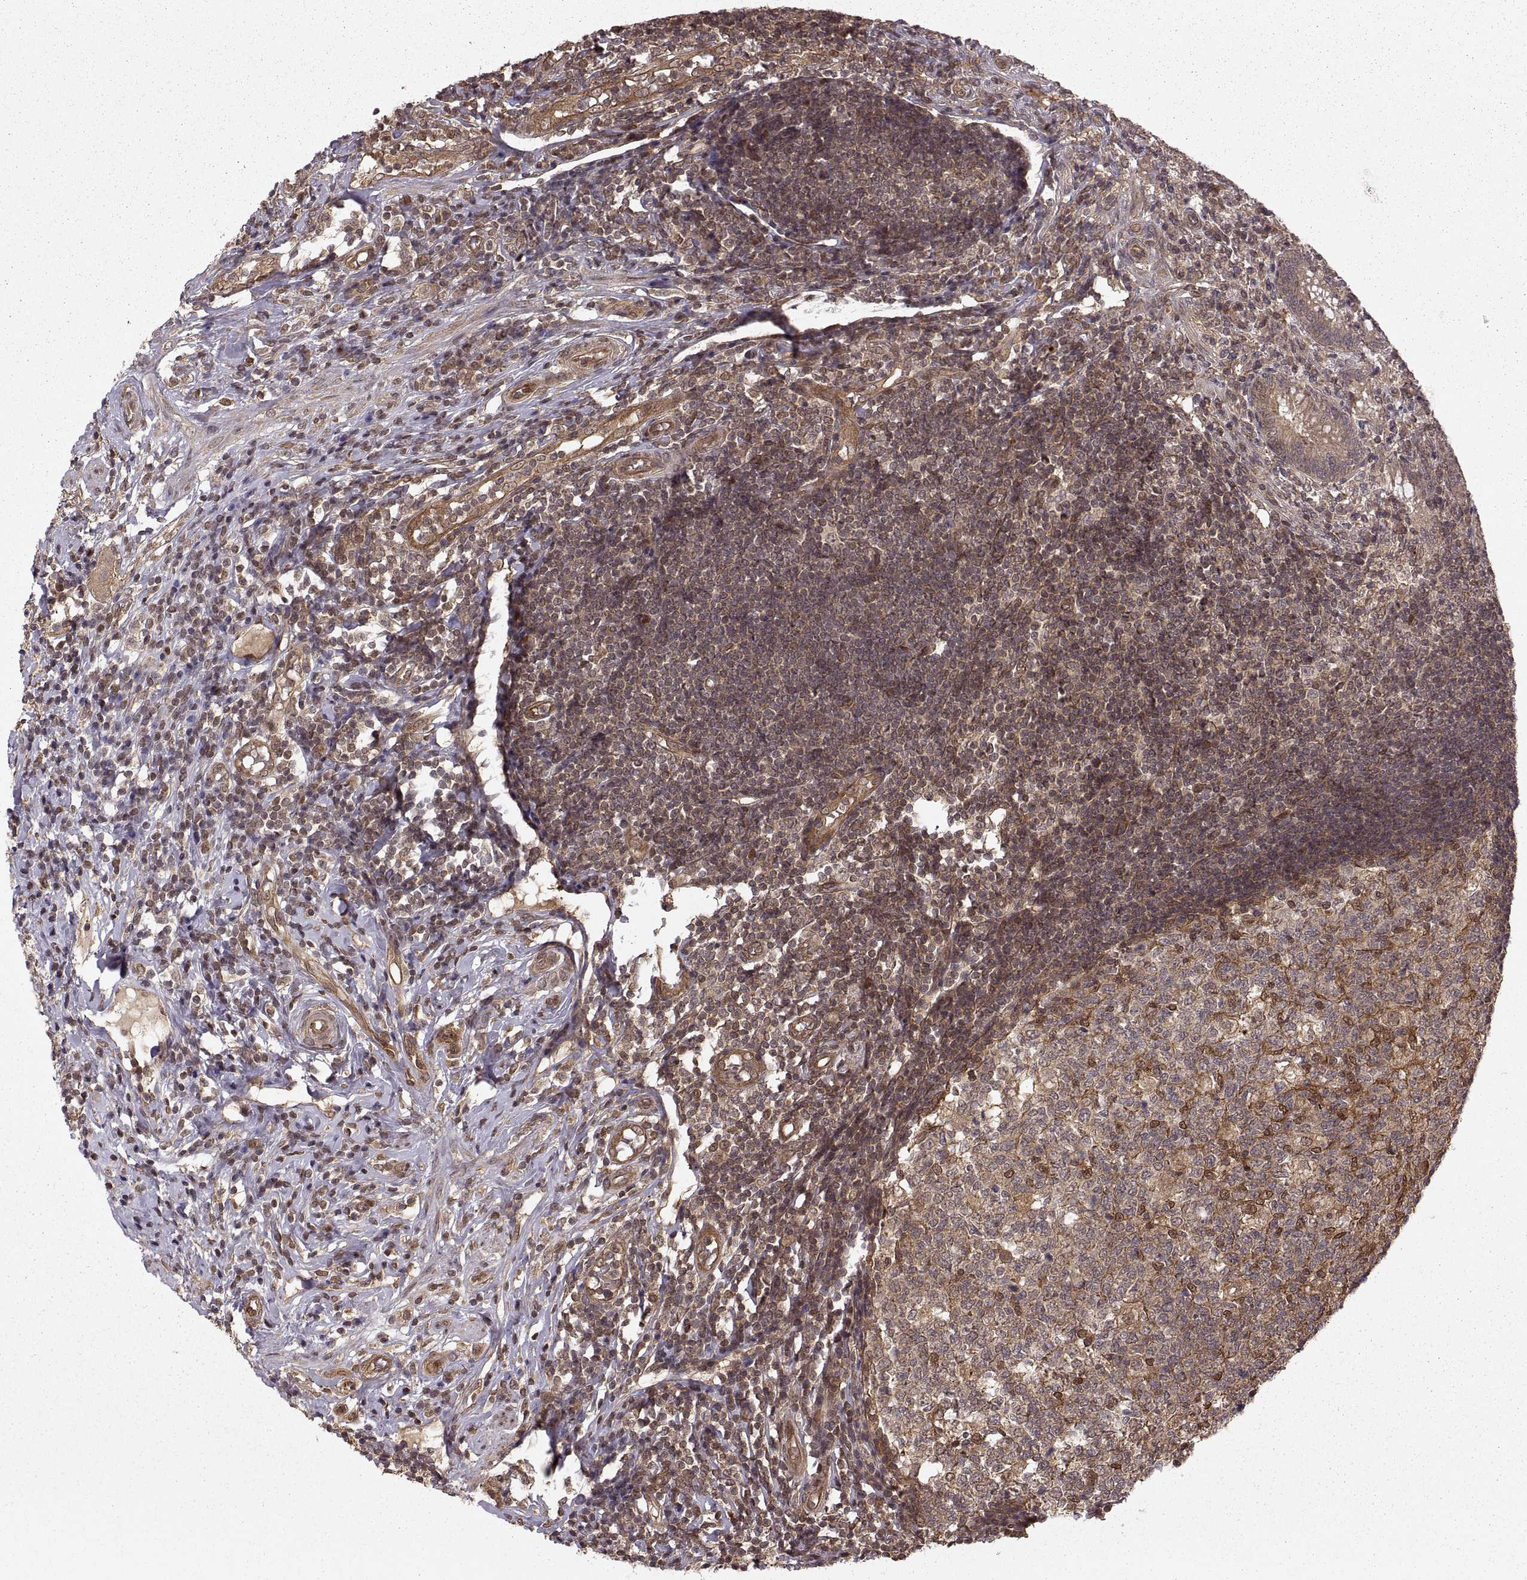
{"staining": {"intensity": "strong", "quantity": ">75%", "location": "cytoplasmic/membranous"}, "tissue": "appendix", "cell_type": "Glandular cells", "image_type": "normal", "snomed": [{"axis": "morphology", "description": "Normal tissue, NOS"}, {"axis": "morphology", "description": "Inflammation, NOS"}, {"axis": "topography", "description": "Appendix"}], "caption": "Strong cytoplasmic/membranous staining for a protein is seen in about >75% of glandular cells of normal appendix using IHC.", "gene": "DEDD", "patient": {"sex": "male", "age": 16}}